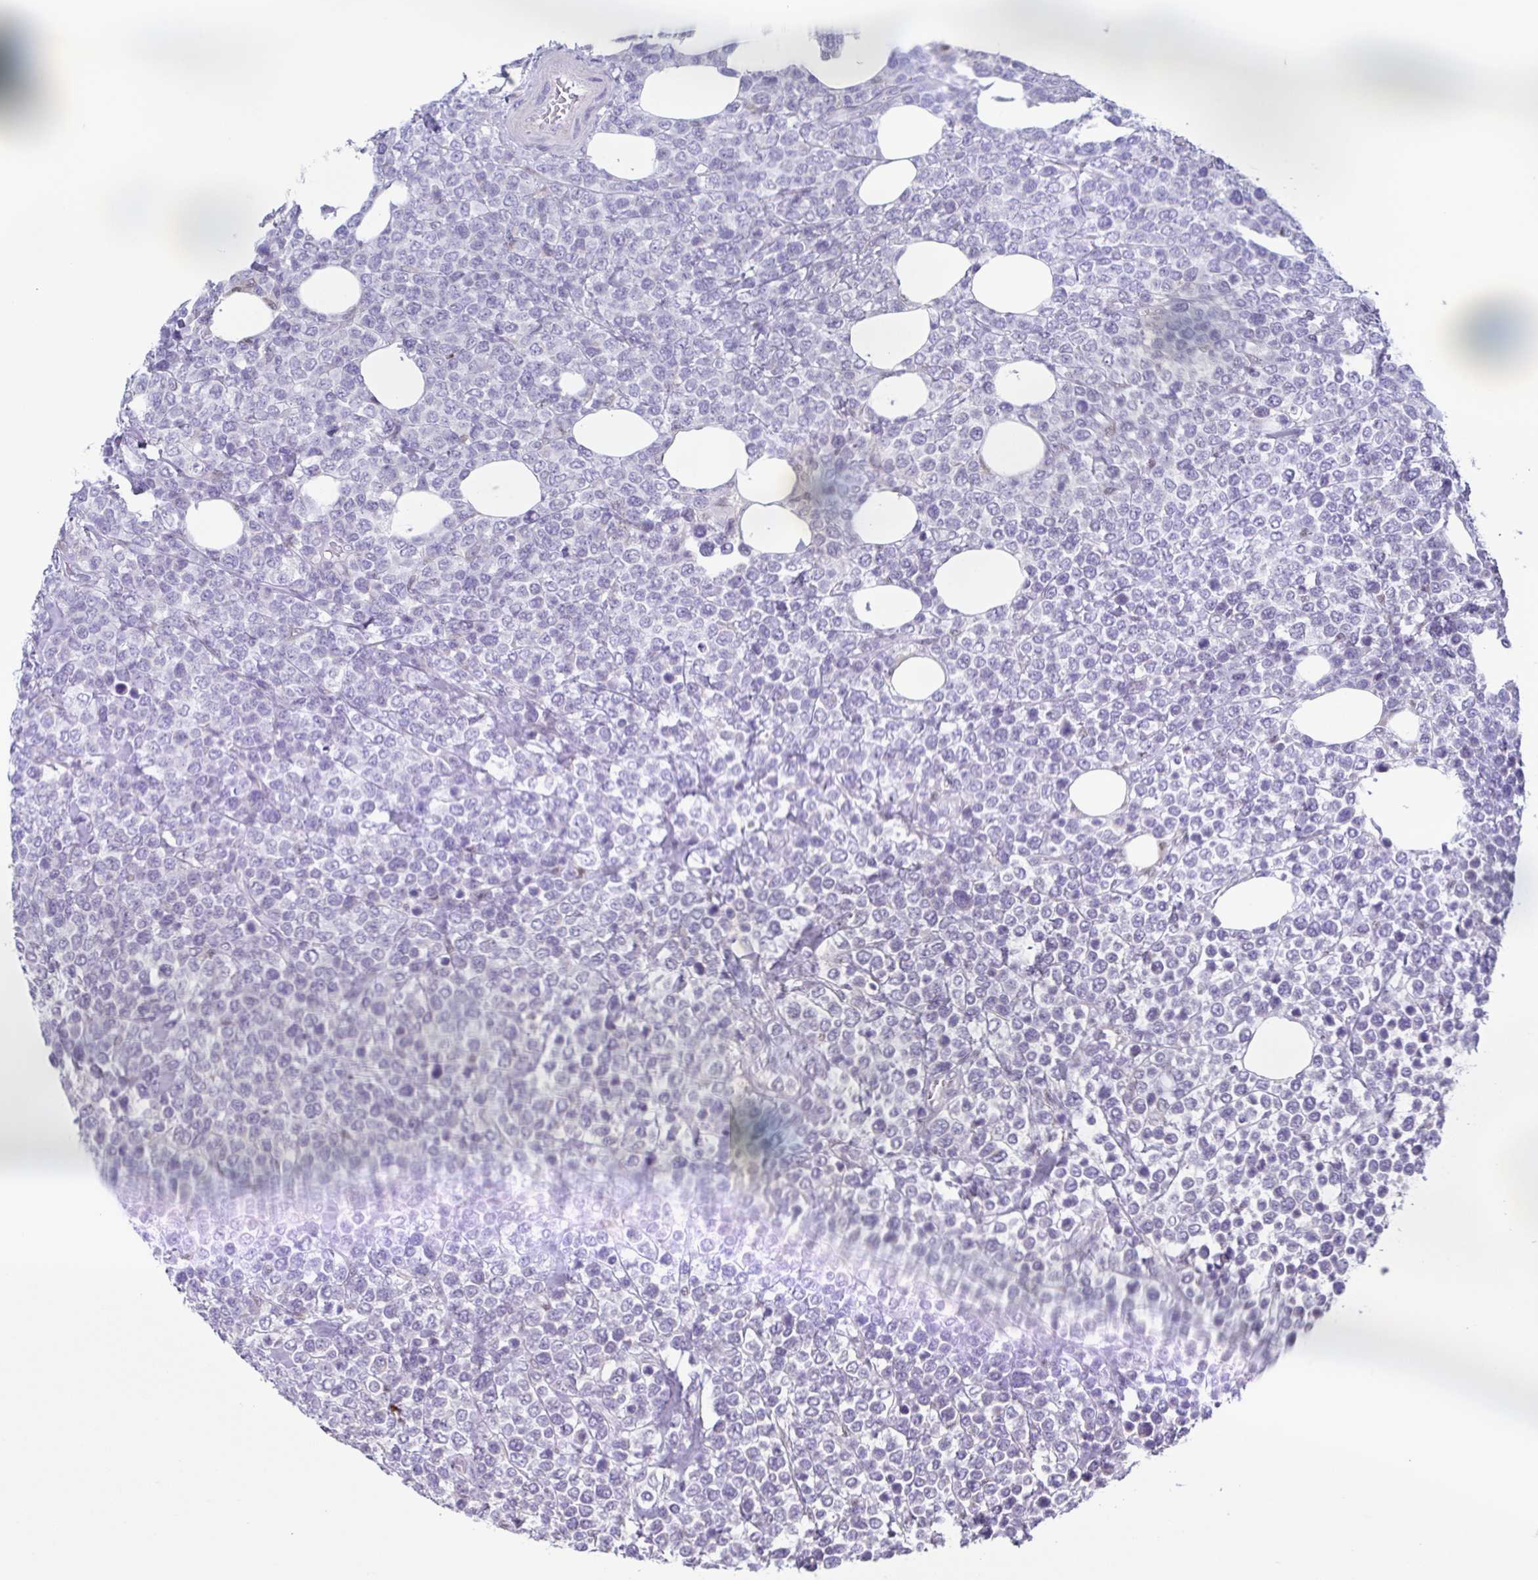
{"staining": {"intensity": "negative", "quantity": "none", "location": "none"}, "tissue": "lymphoma", "cell_type": "Tumor cells", "image_type": "cancer", "snomed": [{"axis": "morphology", "description": "Malignant lymphoma, non-Hodgkin's type, High grade"}, {"axis": "topography", "description": "Soft tissue"}], "caption": "Tumor cells are negative for protein expression in human malignant lymphoma, non-Hodgkin's type (high-grade).", "gene": "PBOV1", "patient": {"sex": "female", "age": 56}}